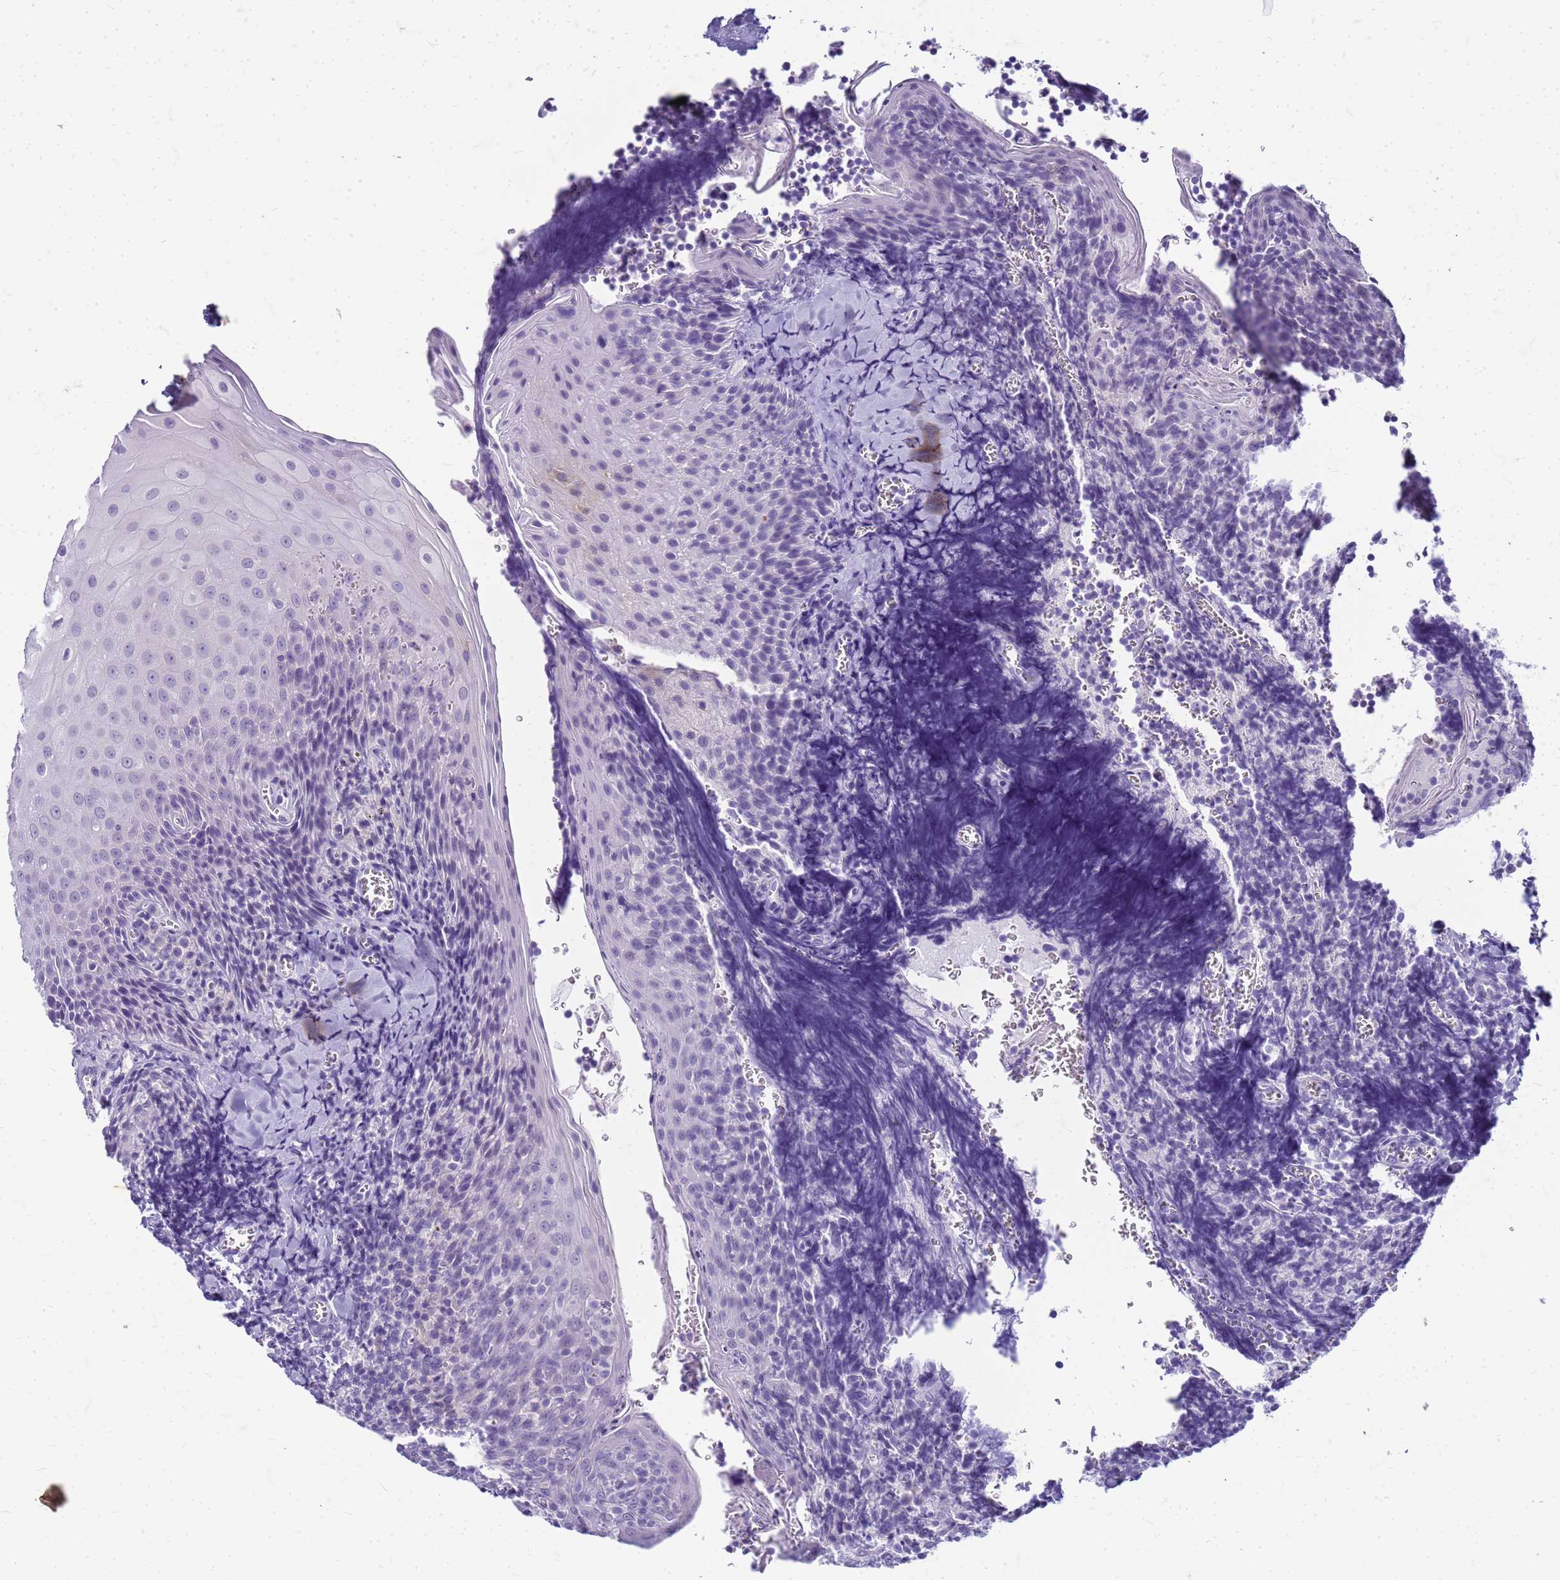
{"staining": {"intensity": "negative", "quantity": "none", "location": "none"}, "tissue": "tonsil", "cell_type": "Germinal center cells", "image_type": "normal", "snomed": [{"axis": "morphology", "description": "Normal tissue, NOS"}, {"axis": "topography", "description": "Tonsil"}], "caption": "High magnification brightfield microscopy of unremarkable tonsil stained with DAB (3,3'-diaminobenzidine) (brown) and counterstained with hematoxylin (blue): germinal center cells show no significant staining. The staining is performed using DAB (3,3'-diaminobenzidine) brown chromogen with nuclei counter-stained in using hematoxylin.", "gene": "CFAP100", "patient": {"sex": "male", "age": 27}}